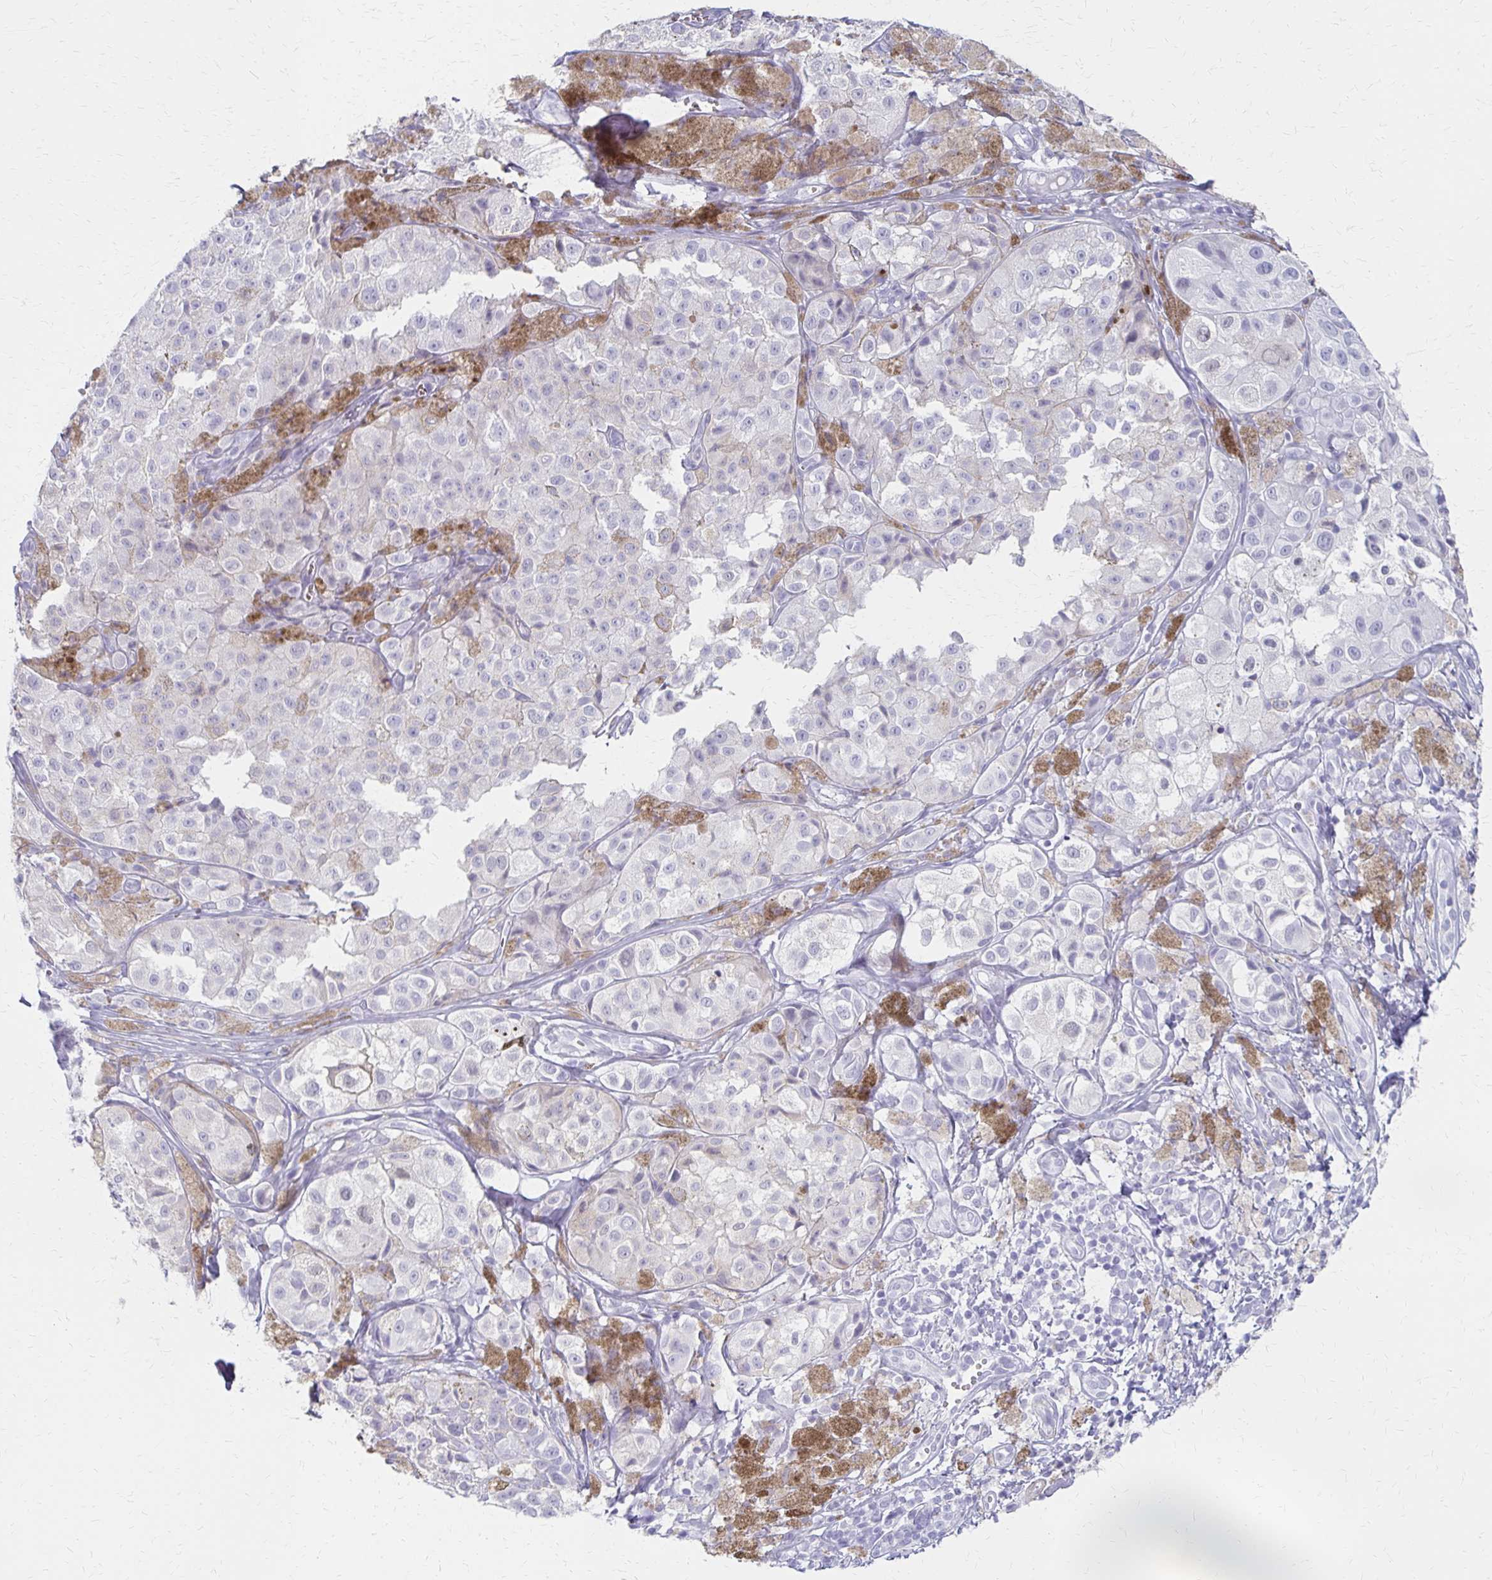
{"staining": {"intensity": "negative", "quantity": "none", "location": "none"}, "tissue": "melanoma", "cell_type": "Tumor cells", "image_type": "cancer", "snomed": [{"axis": "morphology", "description": "Malignant melanoma, NOS"}, {"axis": "topography", "description": "Skin"}], "caption": "DAB (3,3'-diaminobenzidine) immunohistochemical staining of malignant melanoma exhibits no significant staining in tumor cells.", "gene": "IVL", "patient": {"sex": "male", "age": 61}}